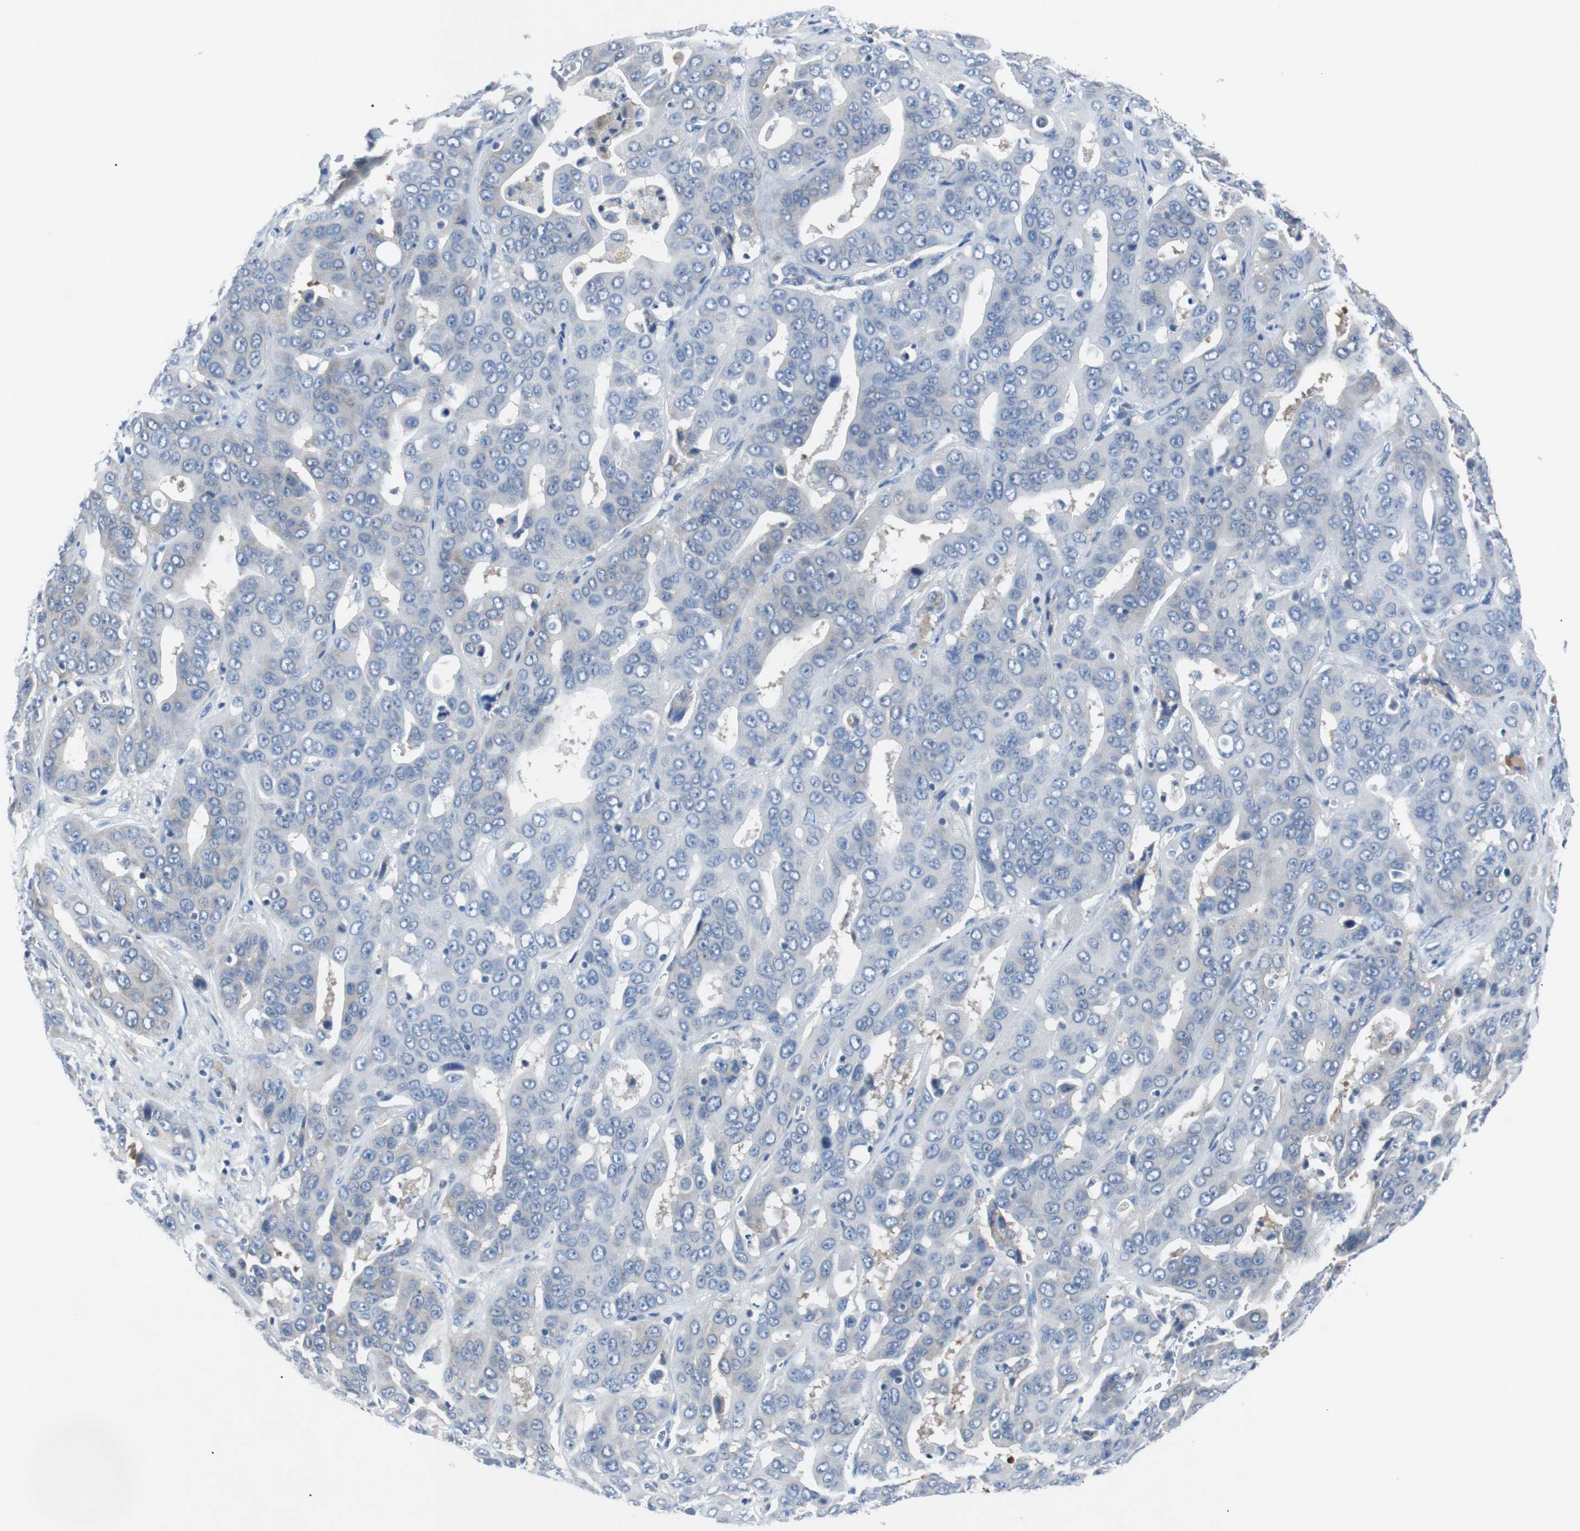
{"staining": {"intensity": "weak", "quantity": "<25%", "location": "cytoplasmic/membranous"}, "tissue": "liver cancer", "cell_type": "Tumor cells", "image_type": "cancer", "snomed": [{"axis": "morphology", "description": "Cholangiocarcinoma"}, {"axis": "topography", "description": "Liver"}], "caption": "Immunohistochemistry image of cholangiocarcinoma (liver) stained for a protein (brown), which demonstrates no expression in tumor cells. Nuclei are stained in blue.", "gene": "EEF2K", "patient": {"sex": "female", "age": 52}}